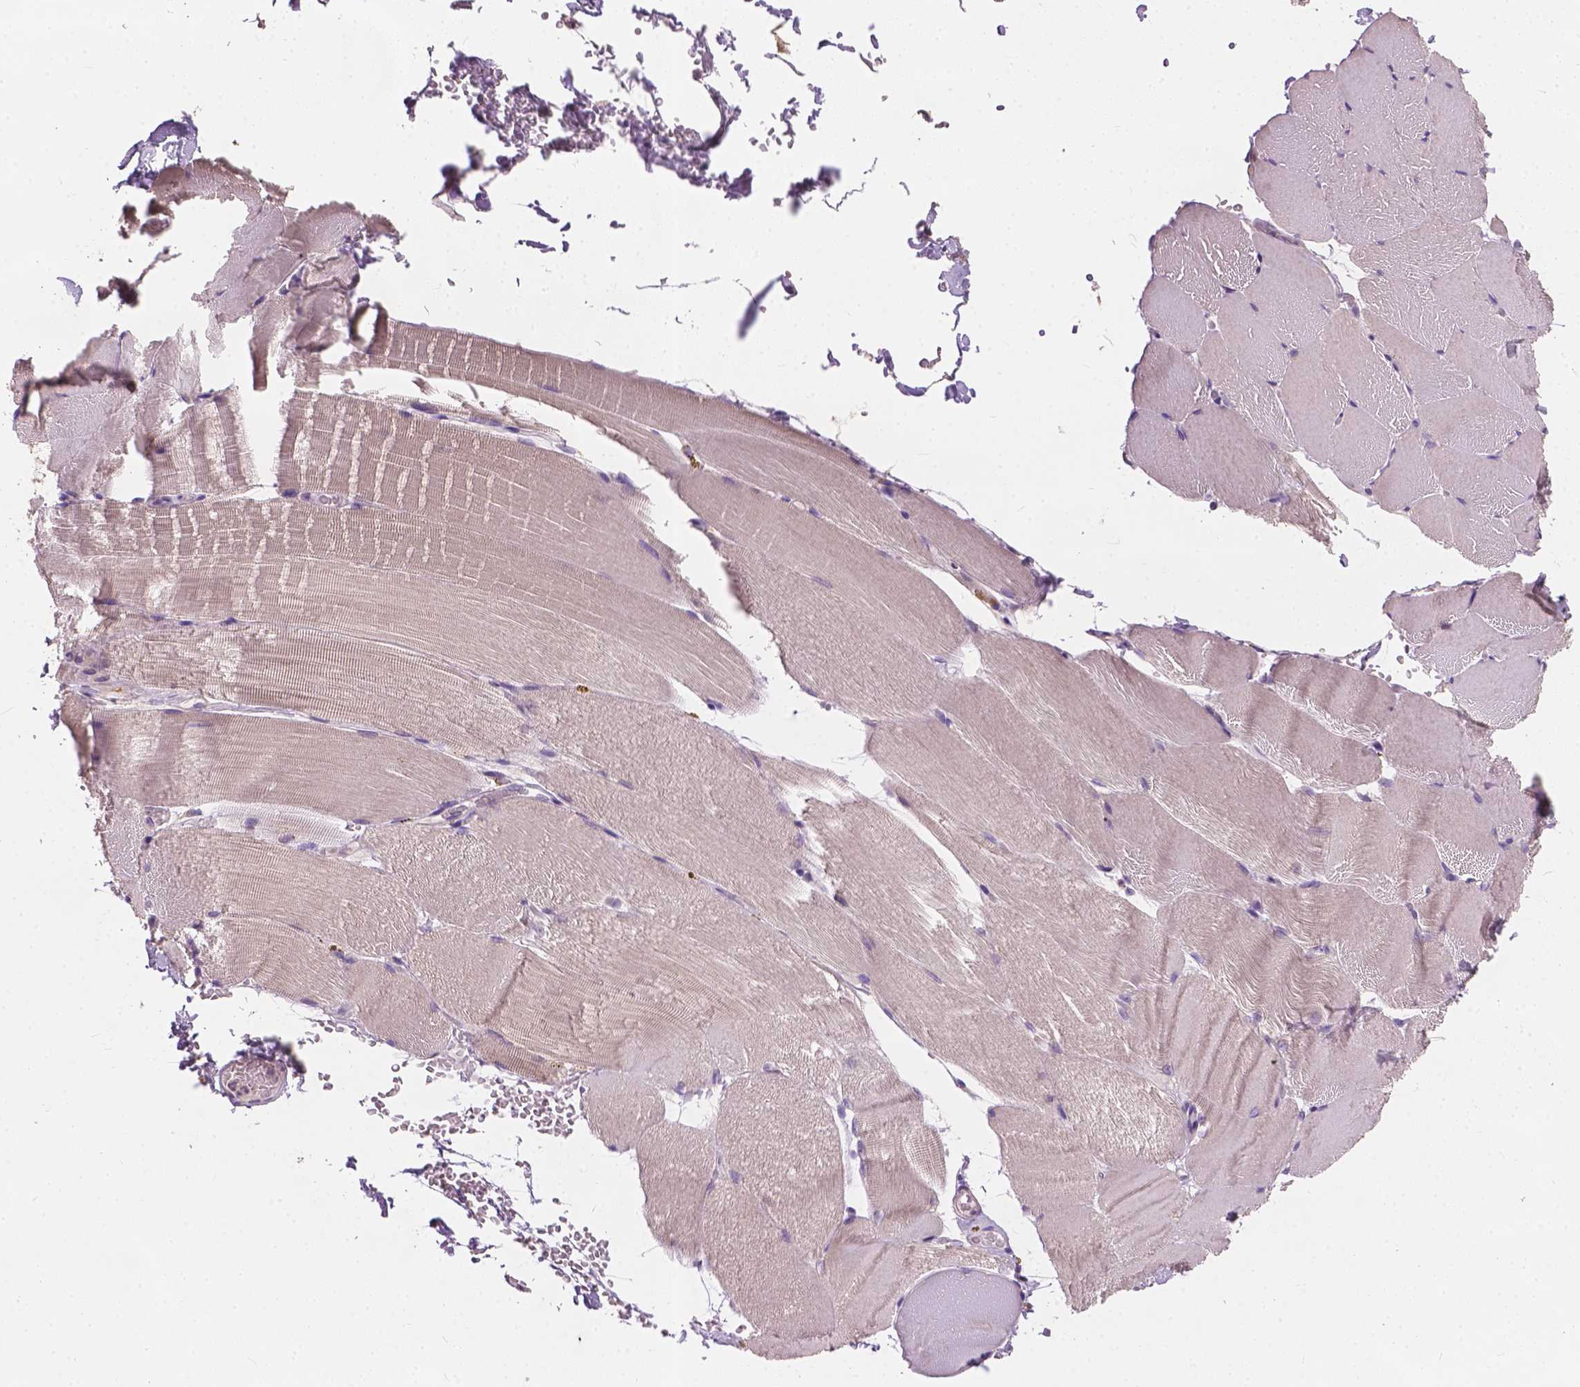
{"staining": {"intensity": "negative", "quantity": "none", "location": "none"}, "tissue": "skeletal muscle", "cell_type": "Myocytes", "image_type": "normal", "snomed": [{"axis": "morphology", "description": "Normal tissue, NOS"}, {"axis": "topography", "description": "Skeletal muscle"}], "caption": "Myocytes show no significant protein positivity in unremarkable skeletal muscle.", "gene": "KRT17", "patient": {"sex": "female", "age": 37}}